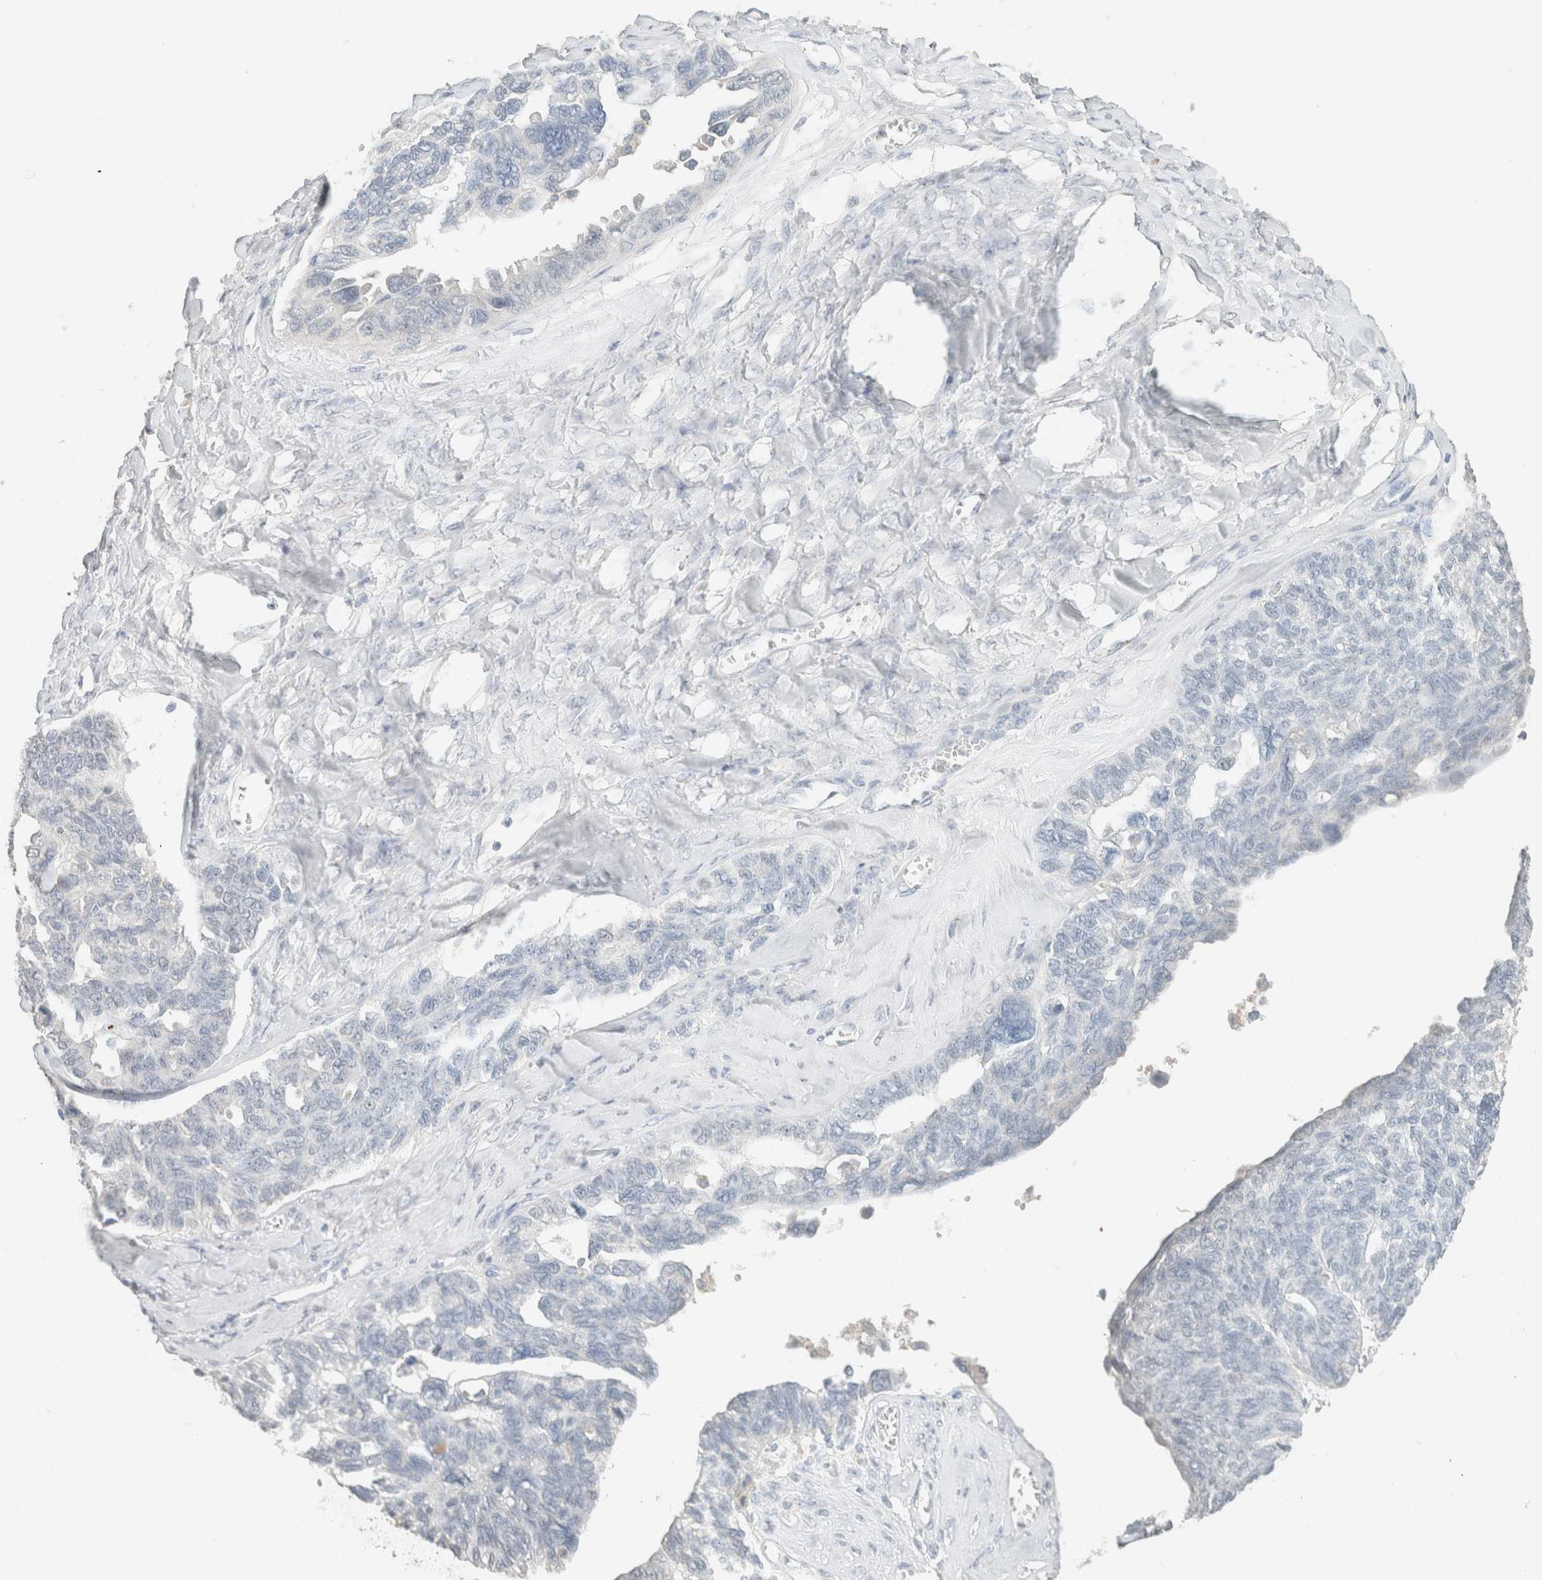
{"staining": {"intensity": "negative", "quantity": "none", "location": "none"}, "tissue": "ovarian cancer", "cell_type": "Tumor cells", "image_type": "cancer", "snomed": [{"axis": "morphology", "description": "Cystadenocarcinoma, serous, NOS"}, {"axis": "topography", "description": "Ovary"}], "caption": "A micrograph of human ovarian serous cystadenocarcinoma is negative for staining in tumor cells.", "gene": "CPA1", "patient": {"sex": "female", "age": 79}}